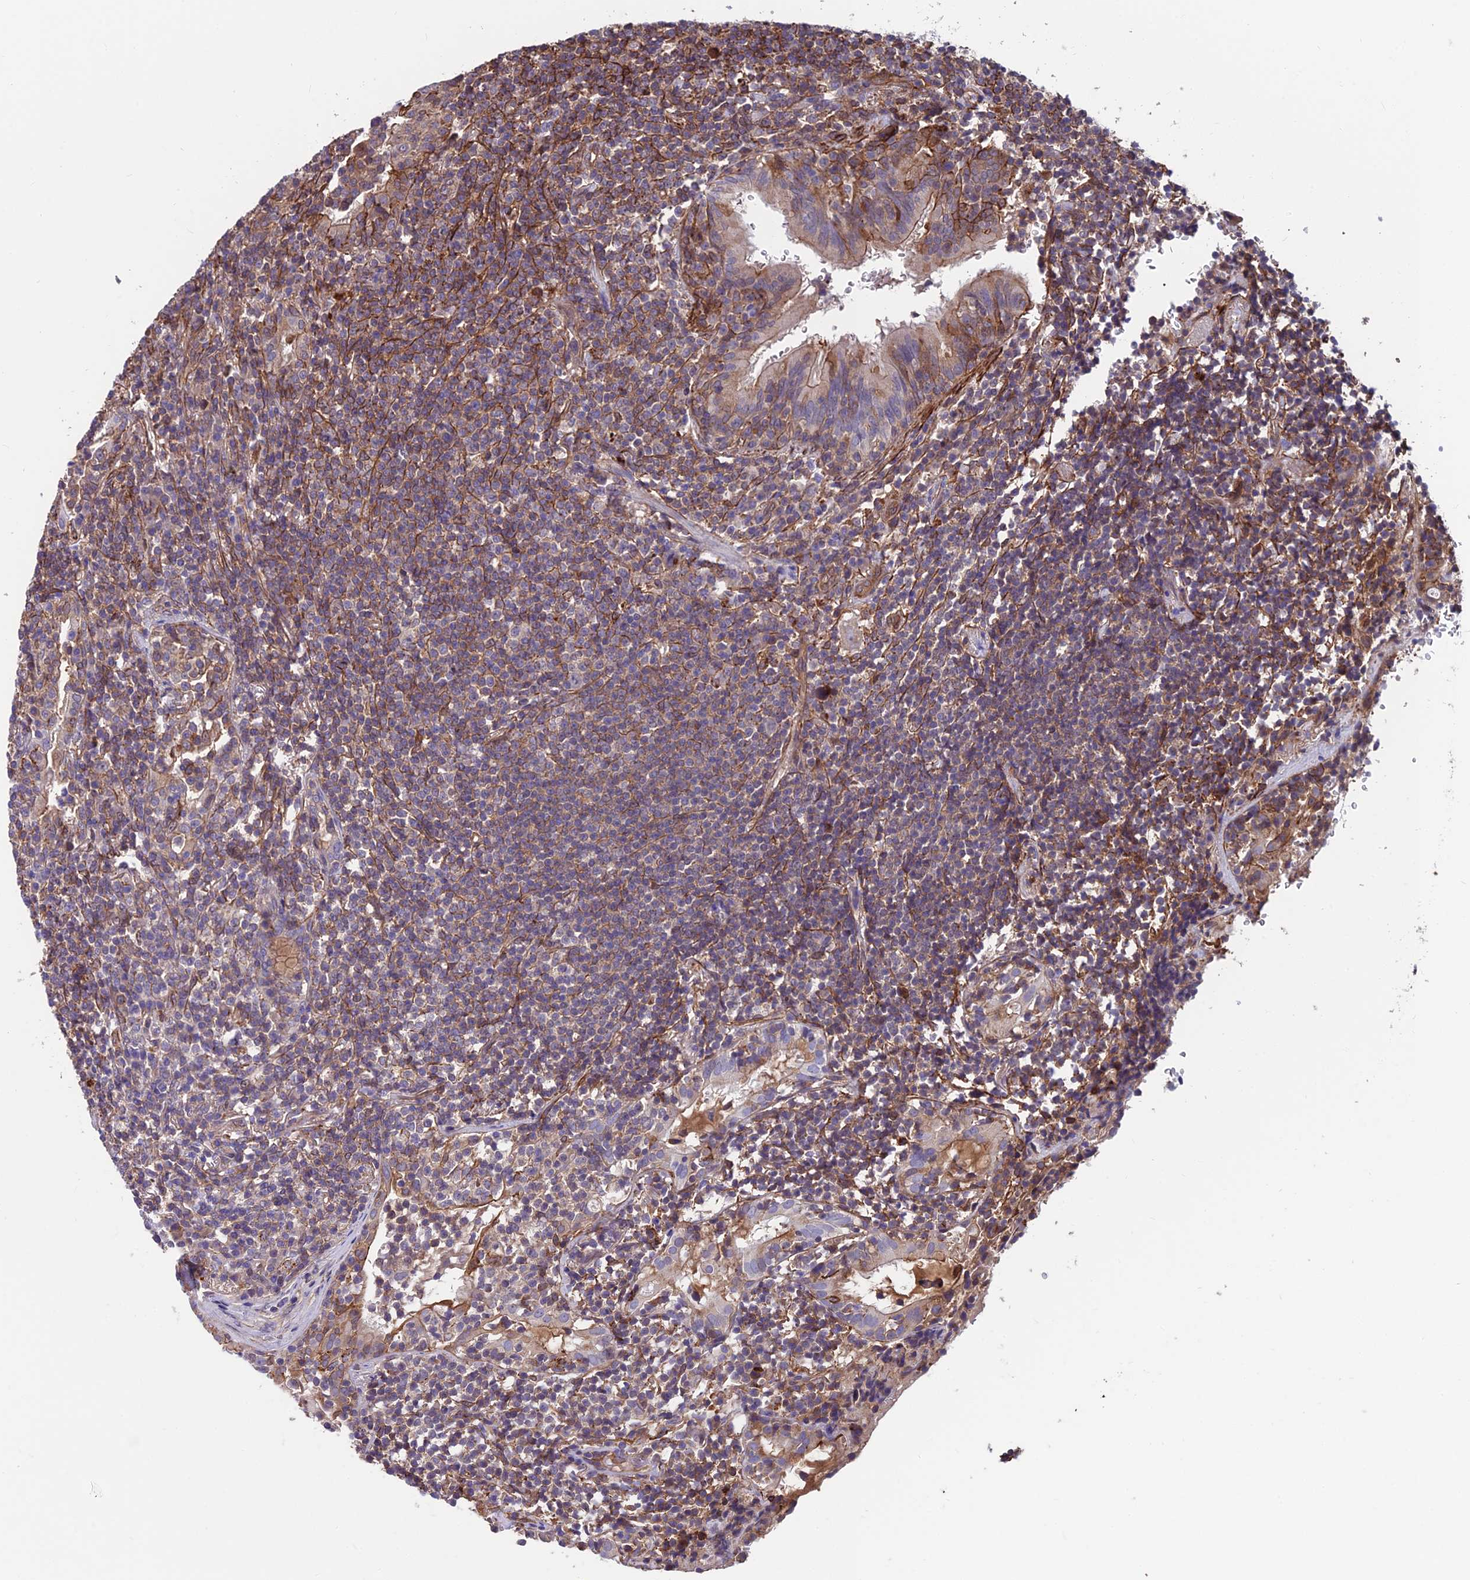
{"staining": {"intensity": "moderate", "quantity": "25%-75%", "location": "cytoplasmic/membranous"}, "tissue": "lymphoma", "cell_type": "Tumor cells", "image_type": "cancer", "snomed": [{"axis": "morphology", "description": "Malignant lymphoma, non-Hodgkin's type, Low grade"}, {"axis": "topography", "description": "Lung"}], "caption": "This histopathology image exhibits low-grade malignant lymphoma, non-Hodgkin's type stained with immunohistochemistry (IHC) to label a protein in brown. The cytoplasmic/membranous of tumor cells show moderate positivity for the protein. Nuclei are counter-stained blue.", "gene": "RTN4RL1", "patient": {"sex": "female", "age": 71}}